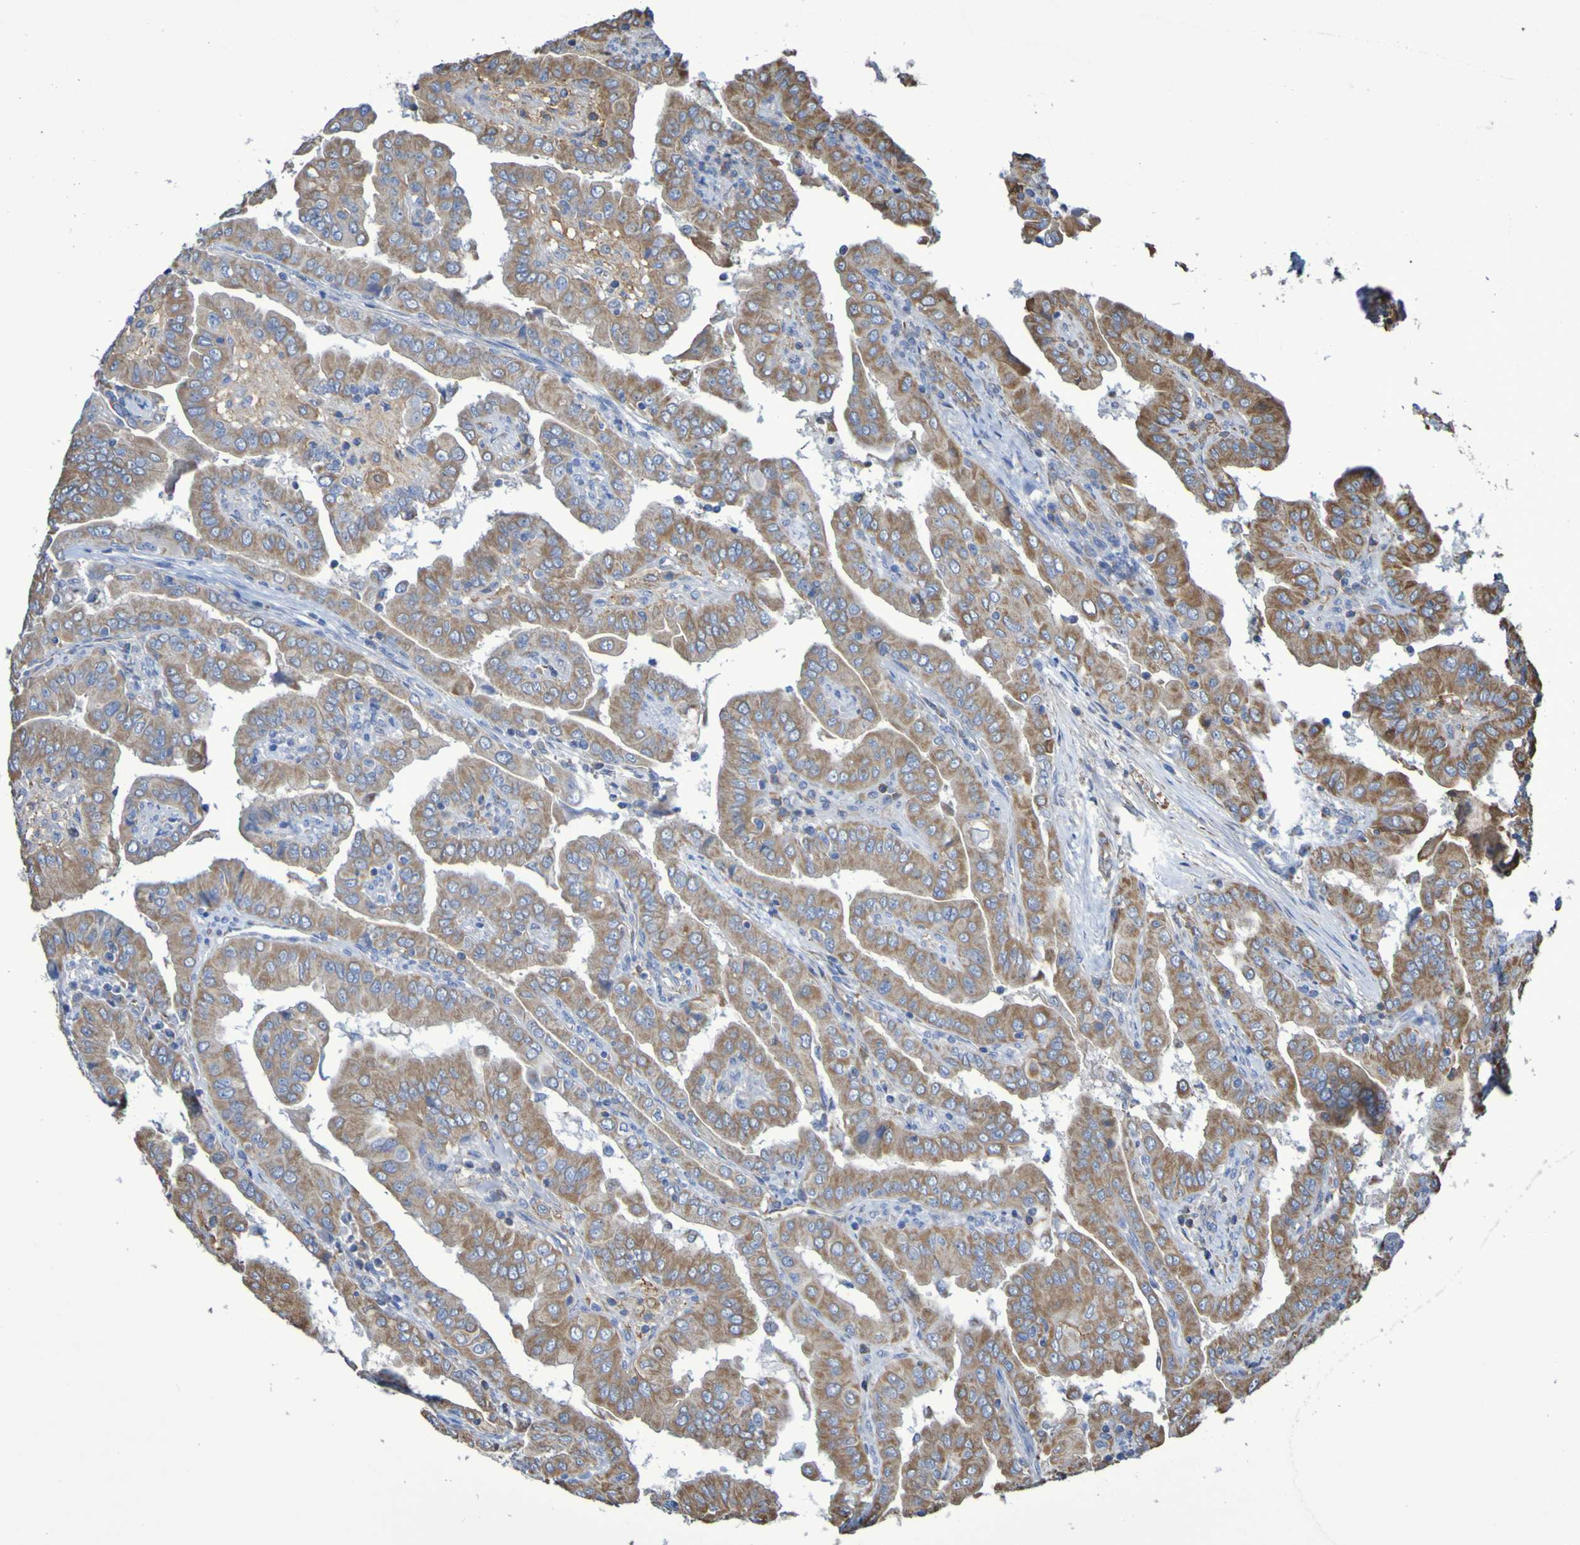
{"staining": {"intensity": "moderate", "quantity": ">75%", "location": "cytoplasmic/membranous"}, "tissue": "thyroid cancer", "cell_type": "Tumor cells", "image_type": "cancer", "snomed": [{"axis": "morphology", "description": "Papillary adenocarcinoma, NOS"}, {"axis": "topography", "description": "Thyroid gland"}], "caption": "Tumor cells reveal medium levels of moderate cytoplasmic/membranous expression in about >75% of cells in thyroid cancer (papillary adenocarcinoma).", "gene": "CNTN2", "patient": {"sex": "male", "age": 33}}